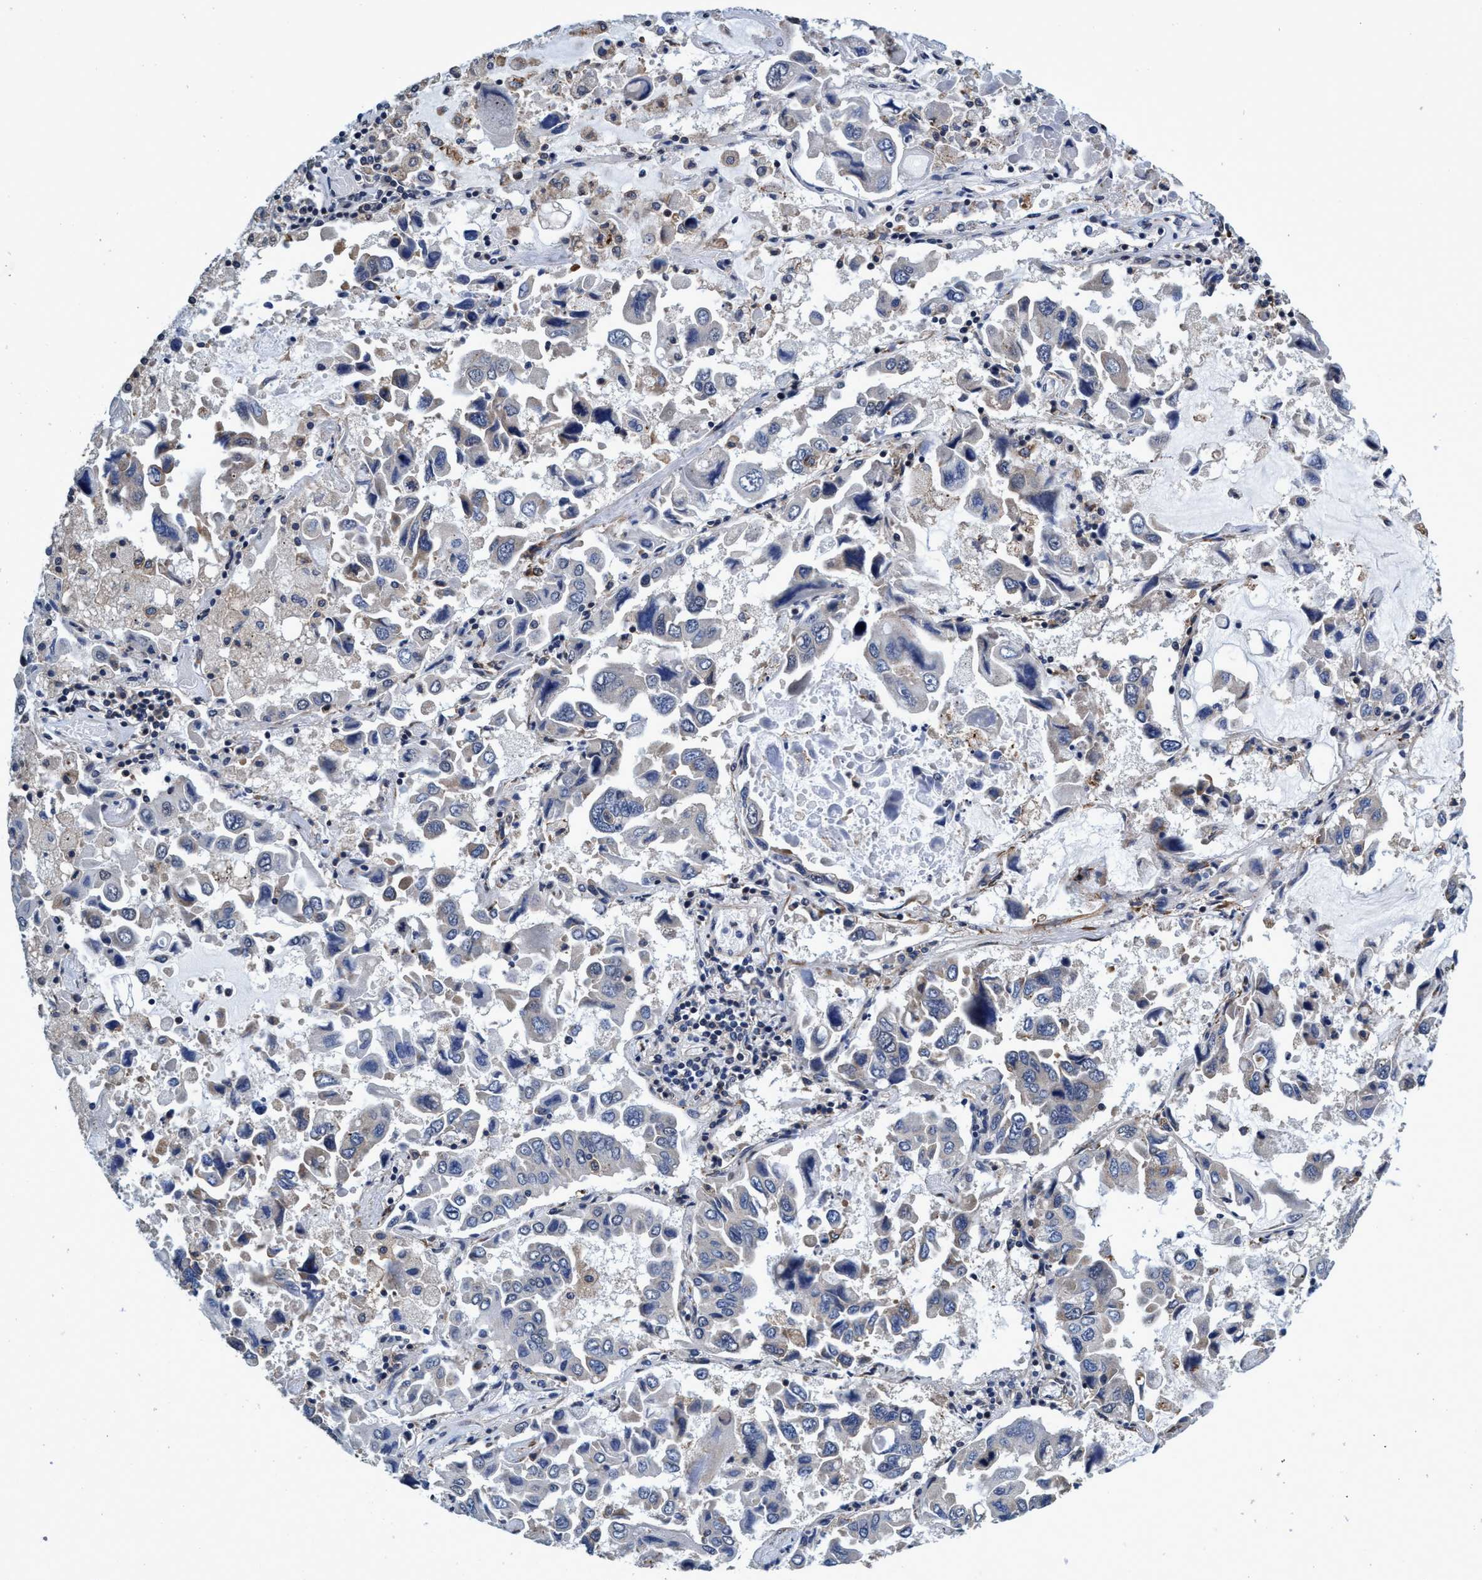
{"staining": {"intensity": "negative", "quantity": "none", "location": "none"}, "tissue": "lung cancer", "cell_type": "Tumor cells", "image_type": "cancer", "snomed": [{"axis": "morphology", "description": "Adenocarcinoma, NOS"}, {"axis": "topography", "description": "Lung"}], "caption": "An image of human adenocarcinoma (lung) is negative for staining in tumor cells. (DAB immunohistochemistry (IHC) visualized using brightfield microscopy, high magnification).", "gene": "CALCOCO2", "patient": {"sex": "male", "age": 64}}